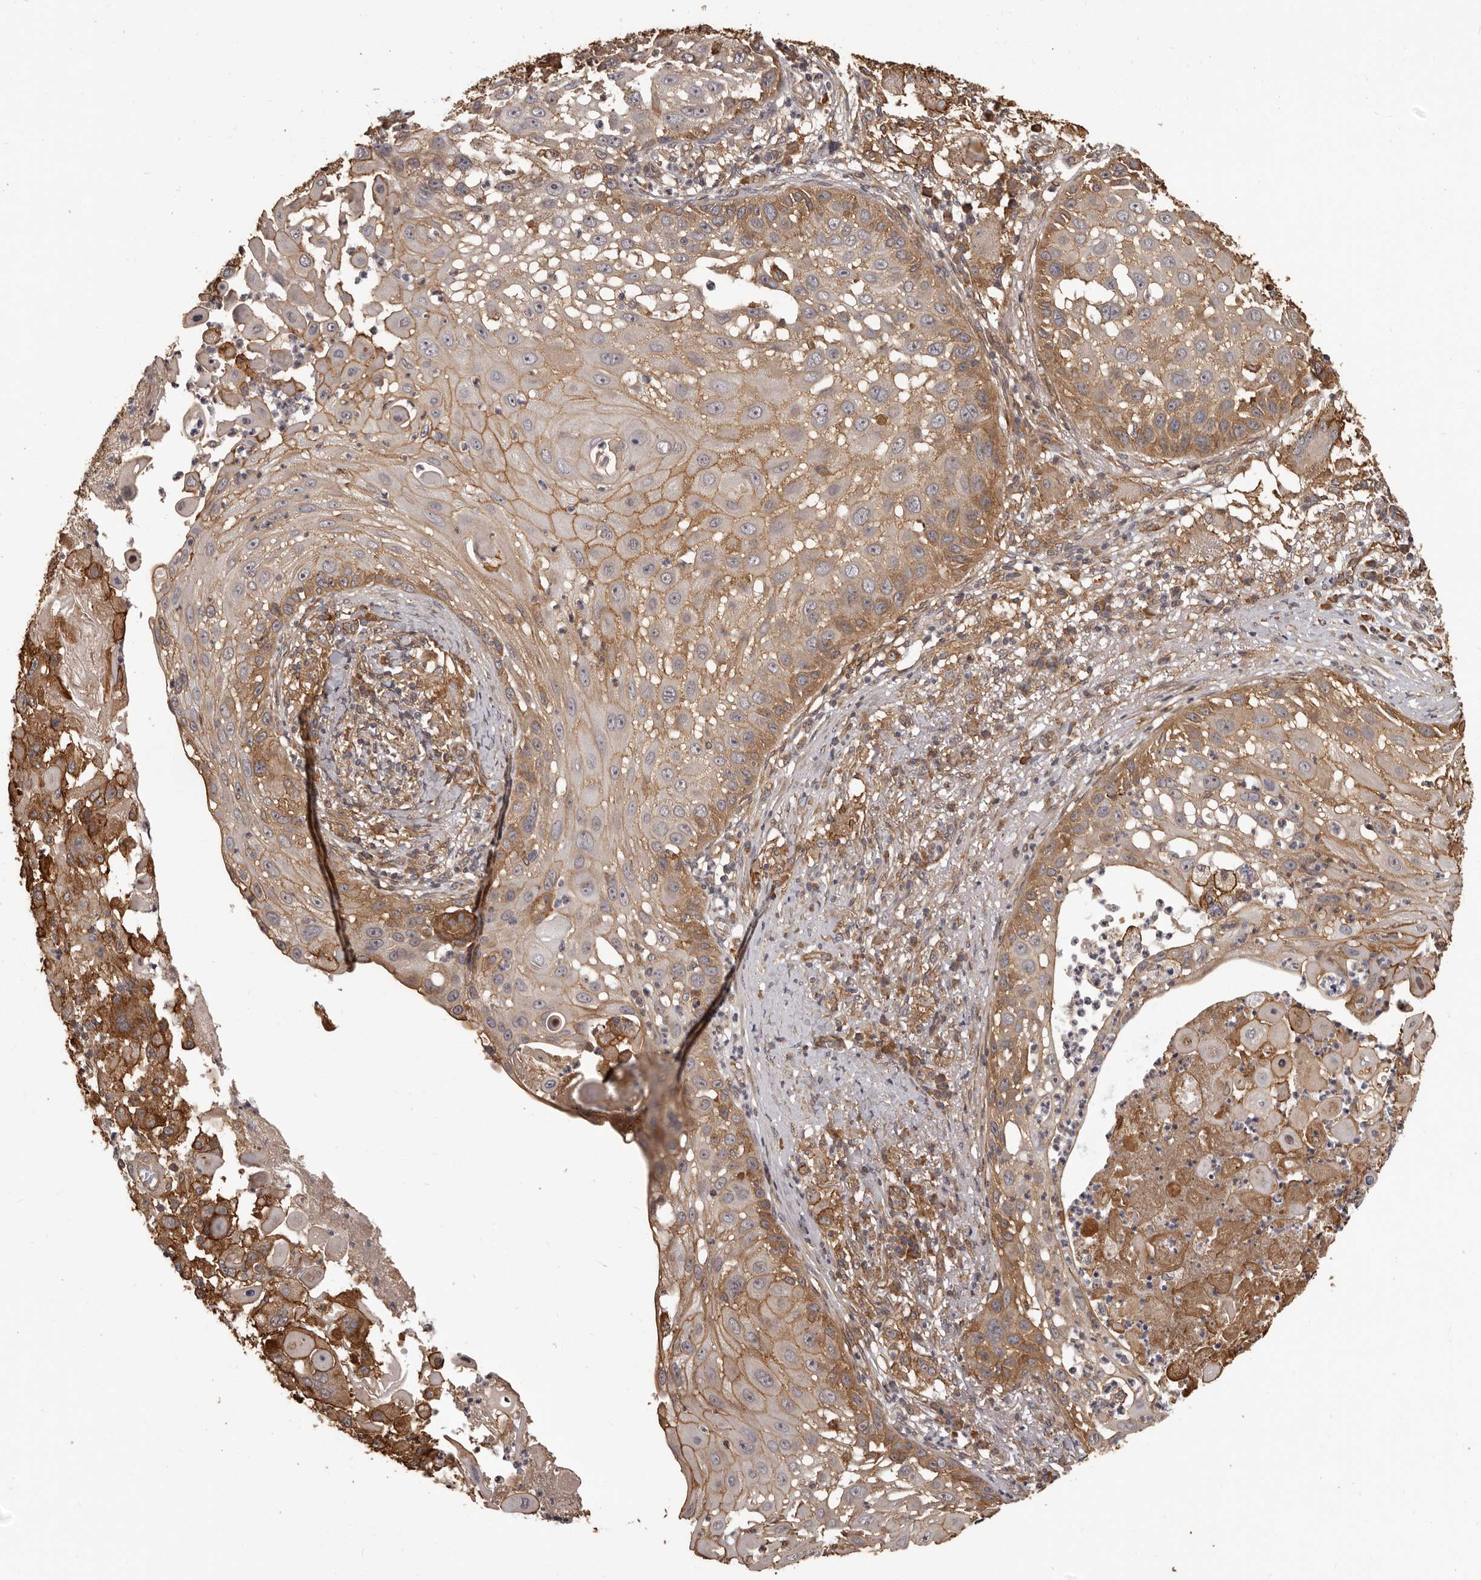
{"staining": {"intensity": "moderate", "quantity": "25%-75%", "location": "cytoplasmic/membranous"}, "tissue": "skin cancer", "cell_type": "Tumor cells", "image_type": "cancer", "snomed": [{"axis": "morphology", "description": "Squamous cell carcinoma, NOS"}, {"axis": "topography", "description": "Skin"}], "caption": "Protein analysis of skin squamous cell carcinoma tissue demonstrates moderate cytoplasmic/membranous expression in about 25%-75% of tumor cells.", "gene": "SLITRK6", "patient": {"sex": "female", "age": 44}}